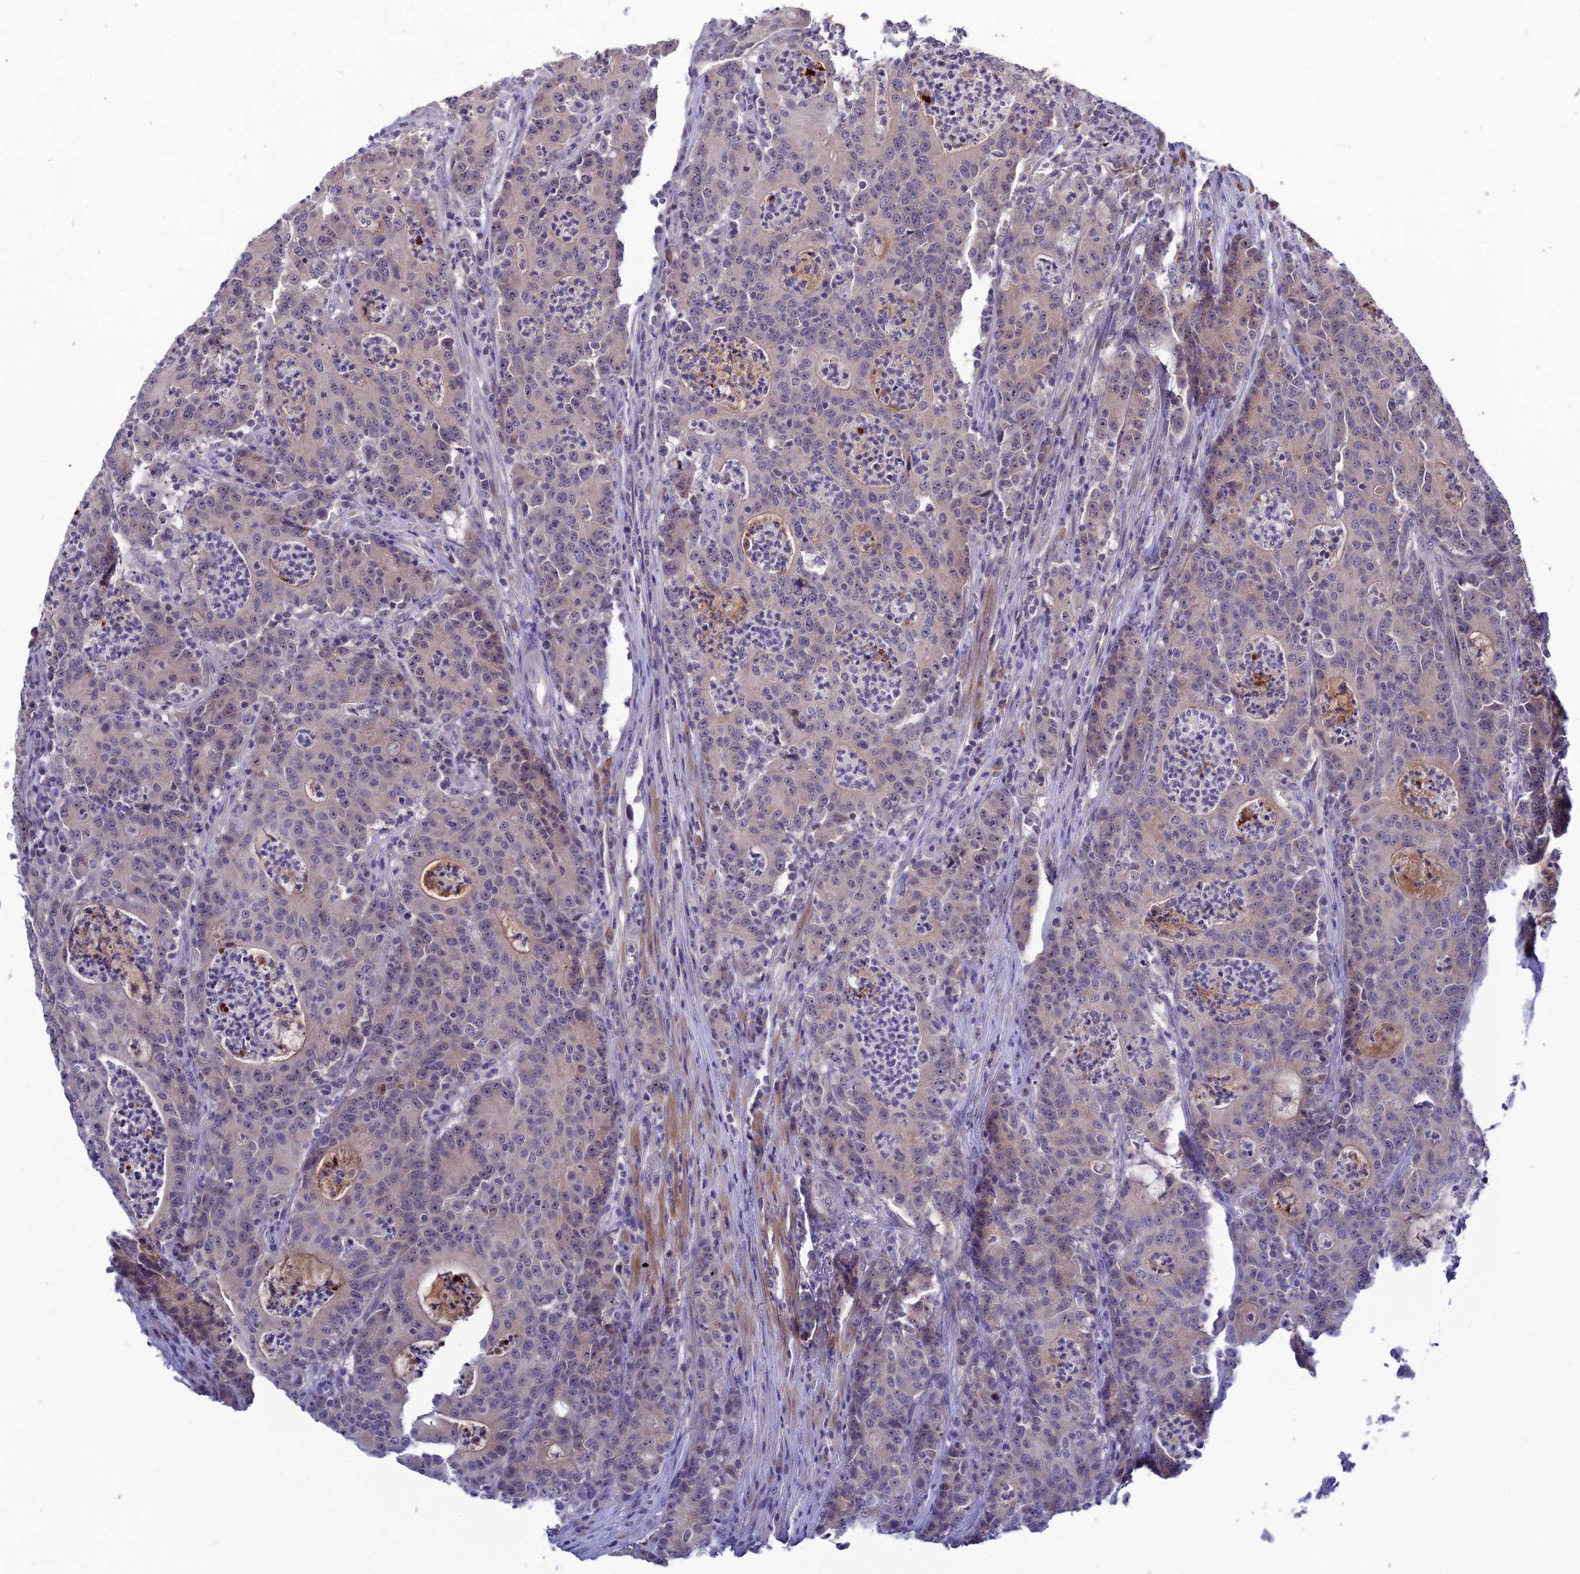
{"staining": {"intensity": "negative", "quantity": "none", "location": "none"}, "tissue": "colorectal cancer", "cell_type": "Tumor cells", "image_type": "cancer", "snomed": [{"axis": "morphology", "description": "Adenocarcinoma, NOS"}, {"axis": "topography", "description": "Colon"}], "caption": "DAB immunohistochemical staining of colorectal adenocarcinoma reveals no significant positivity in tumor cells.", "gene": "CHST5", "patient": {"sex": "male", "age": 83}}